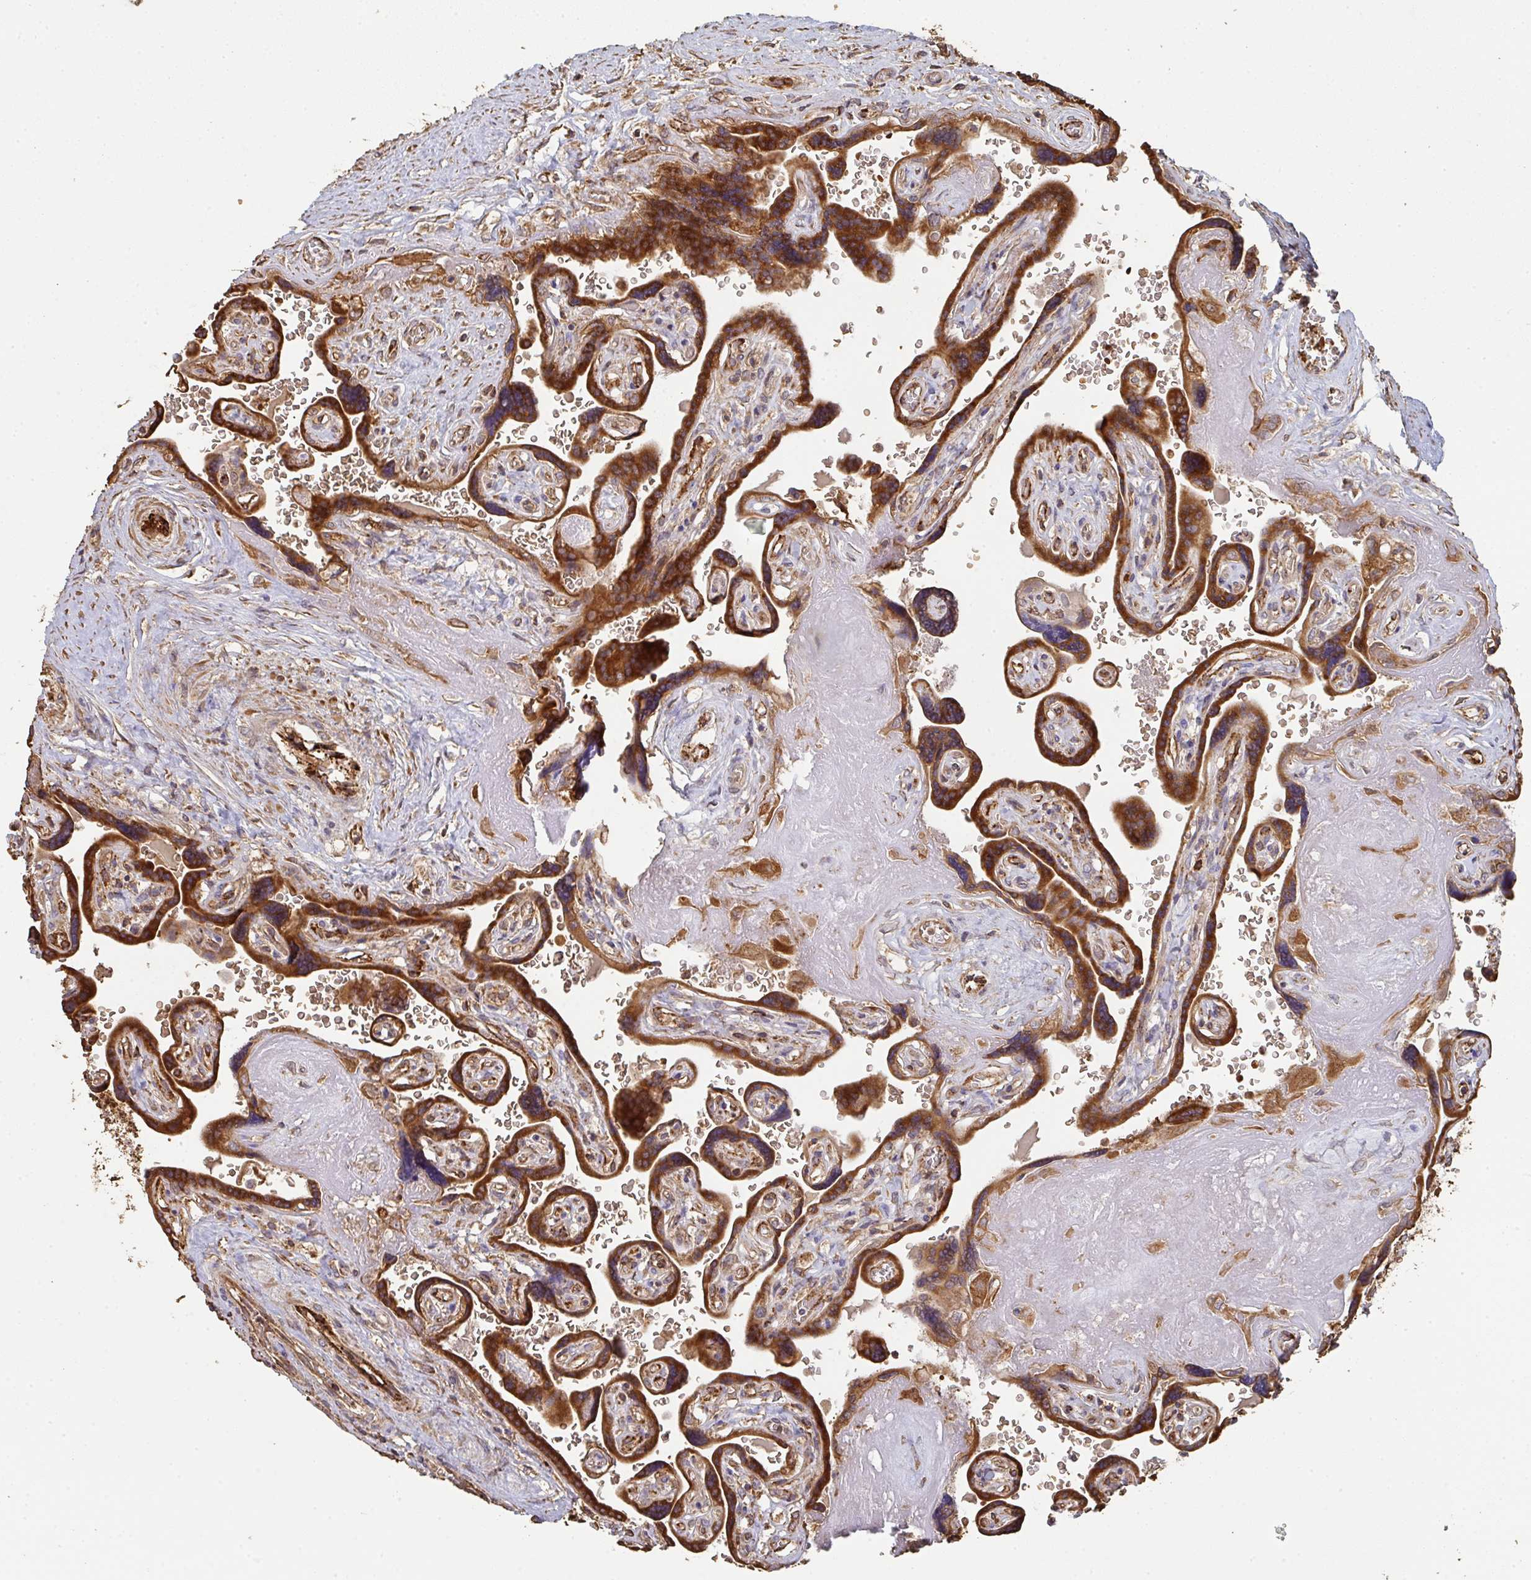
{"staining": {"intensity": "moderate", "quantity": ">75%", "location": "cytoplasmic/membranous"}, "tissue": "placenta", "cell_type": "Decidual cells", "image_type": "normal", "snomed": [{"axis": "morphology", "description": "Normal tissue, NOS"}, {"axis": "topography", "description": "Placenta"}], "caption": "IHC staining of normal placenta, which displays medium levels of moderate cytoplasmic/membranous expression in about >75% of decidual cells indicating moderate cytoplasmic/membranous protein staining. The staining was performed using DAB (3,3'-diaminobenzidine) (brown) for protein detection and nuclei were counterstained in hematoxylin (blue).", "gene": "POLG", "patient": {"sex": "female", "age": 32}}